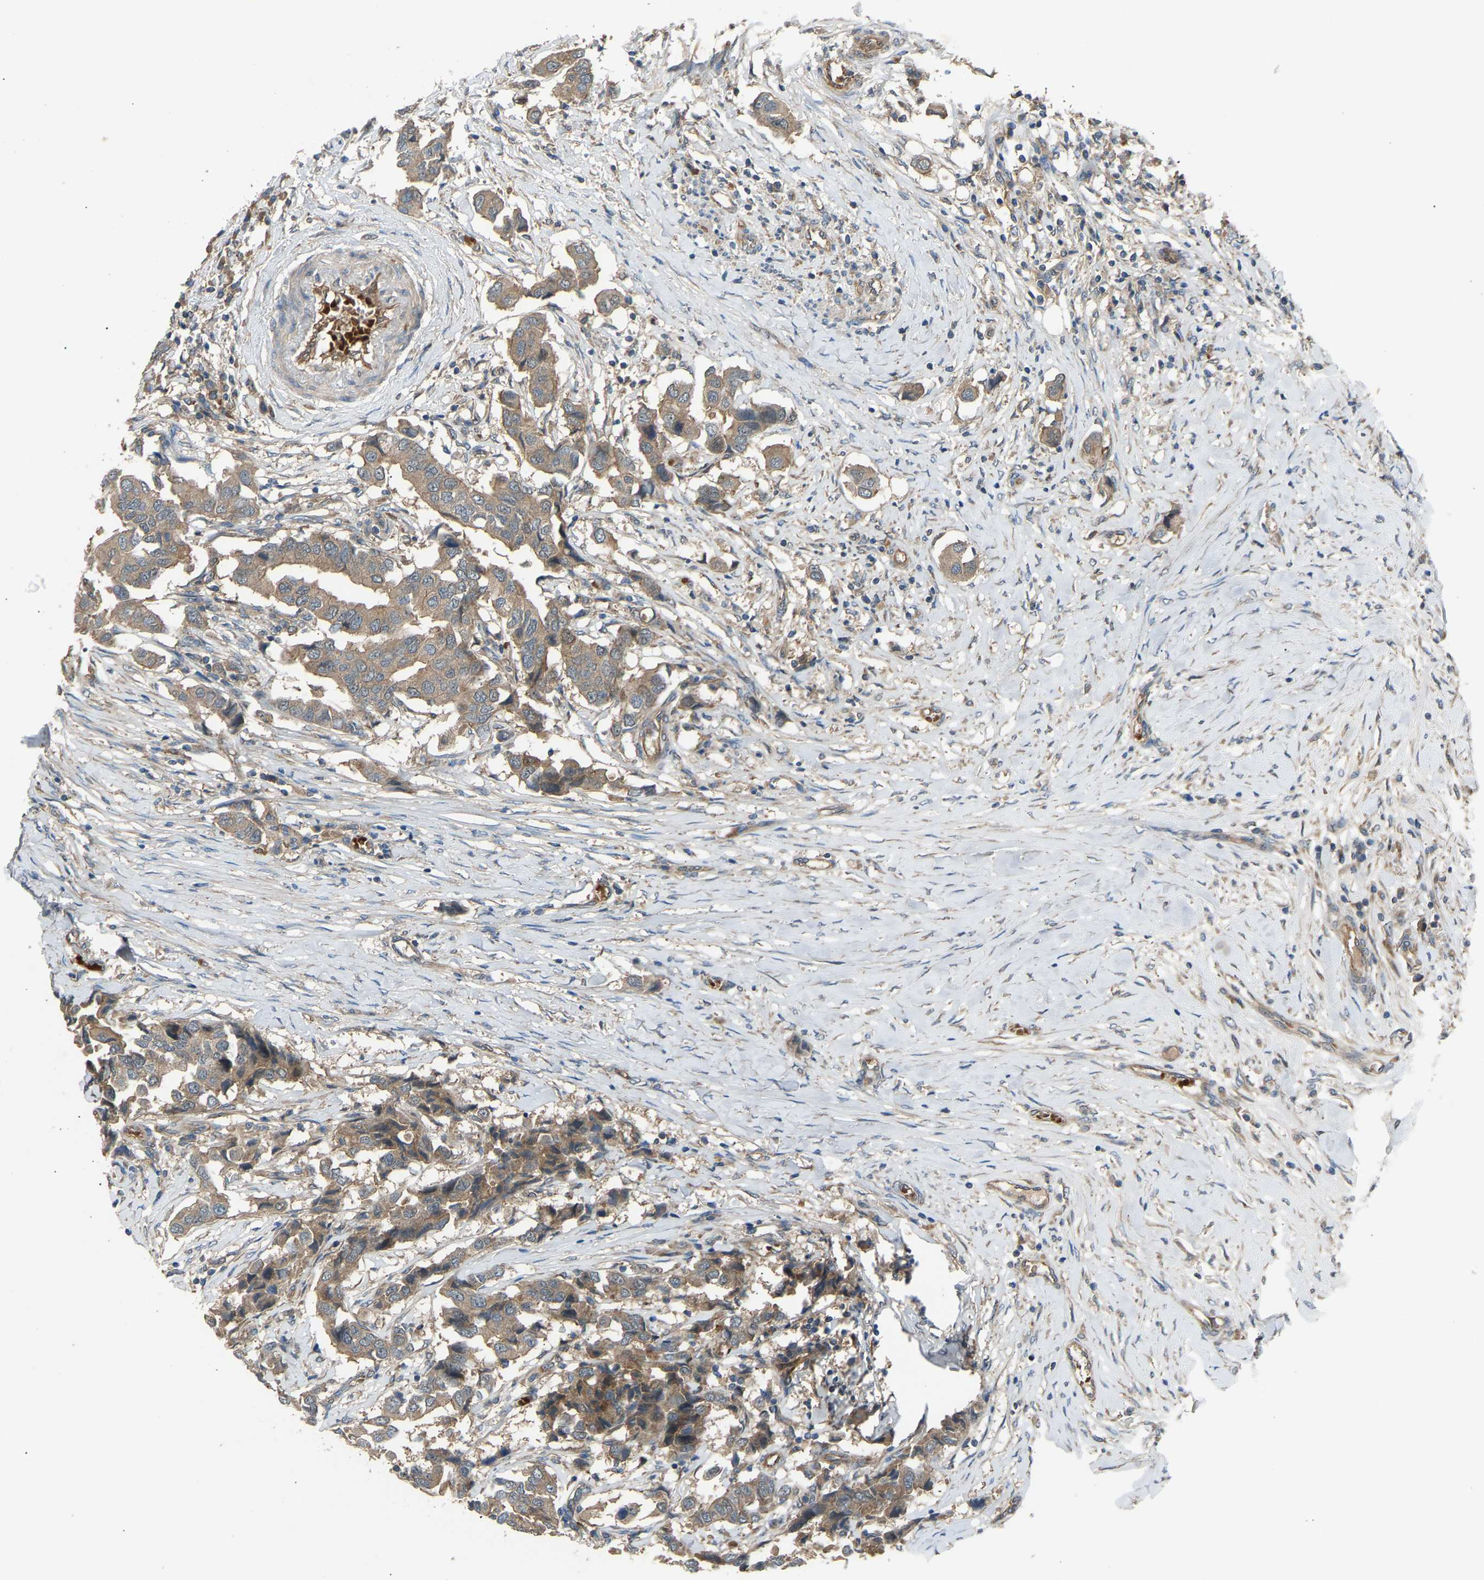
{"staining": {"intensity": "weak", "quantity": ">75%", "location": "cytoplasmic/membranous"}, "tissue": "breast cancer", "cell_type": "Tumor cells", "image_type": "cancer", "snomed": [{"axis": "morphology", "description": "Duct carcinoma"}, {"axis": "topography", "description": "Breast"}], "caption": "Human infiltrating ductal carcinoma (breast) stained for a protein (brown) reveals weak cytoplasmic/membranous positive staining in about >75% of tumor cells.", "gene": "GAS2L1", "patient": {"sex": "female", "age": 80}}